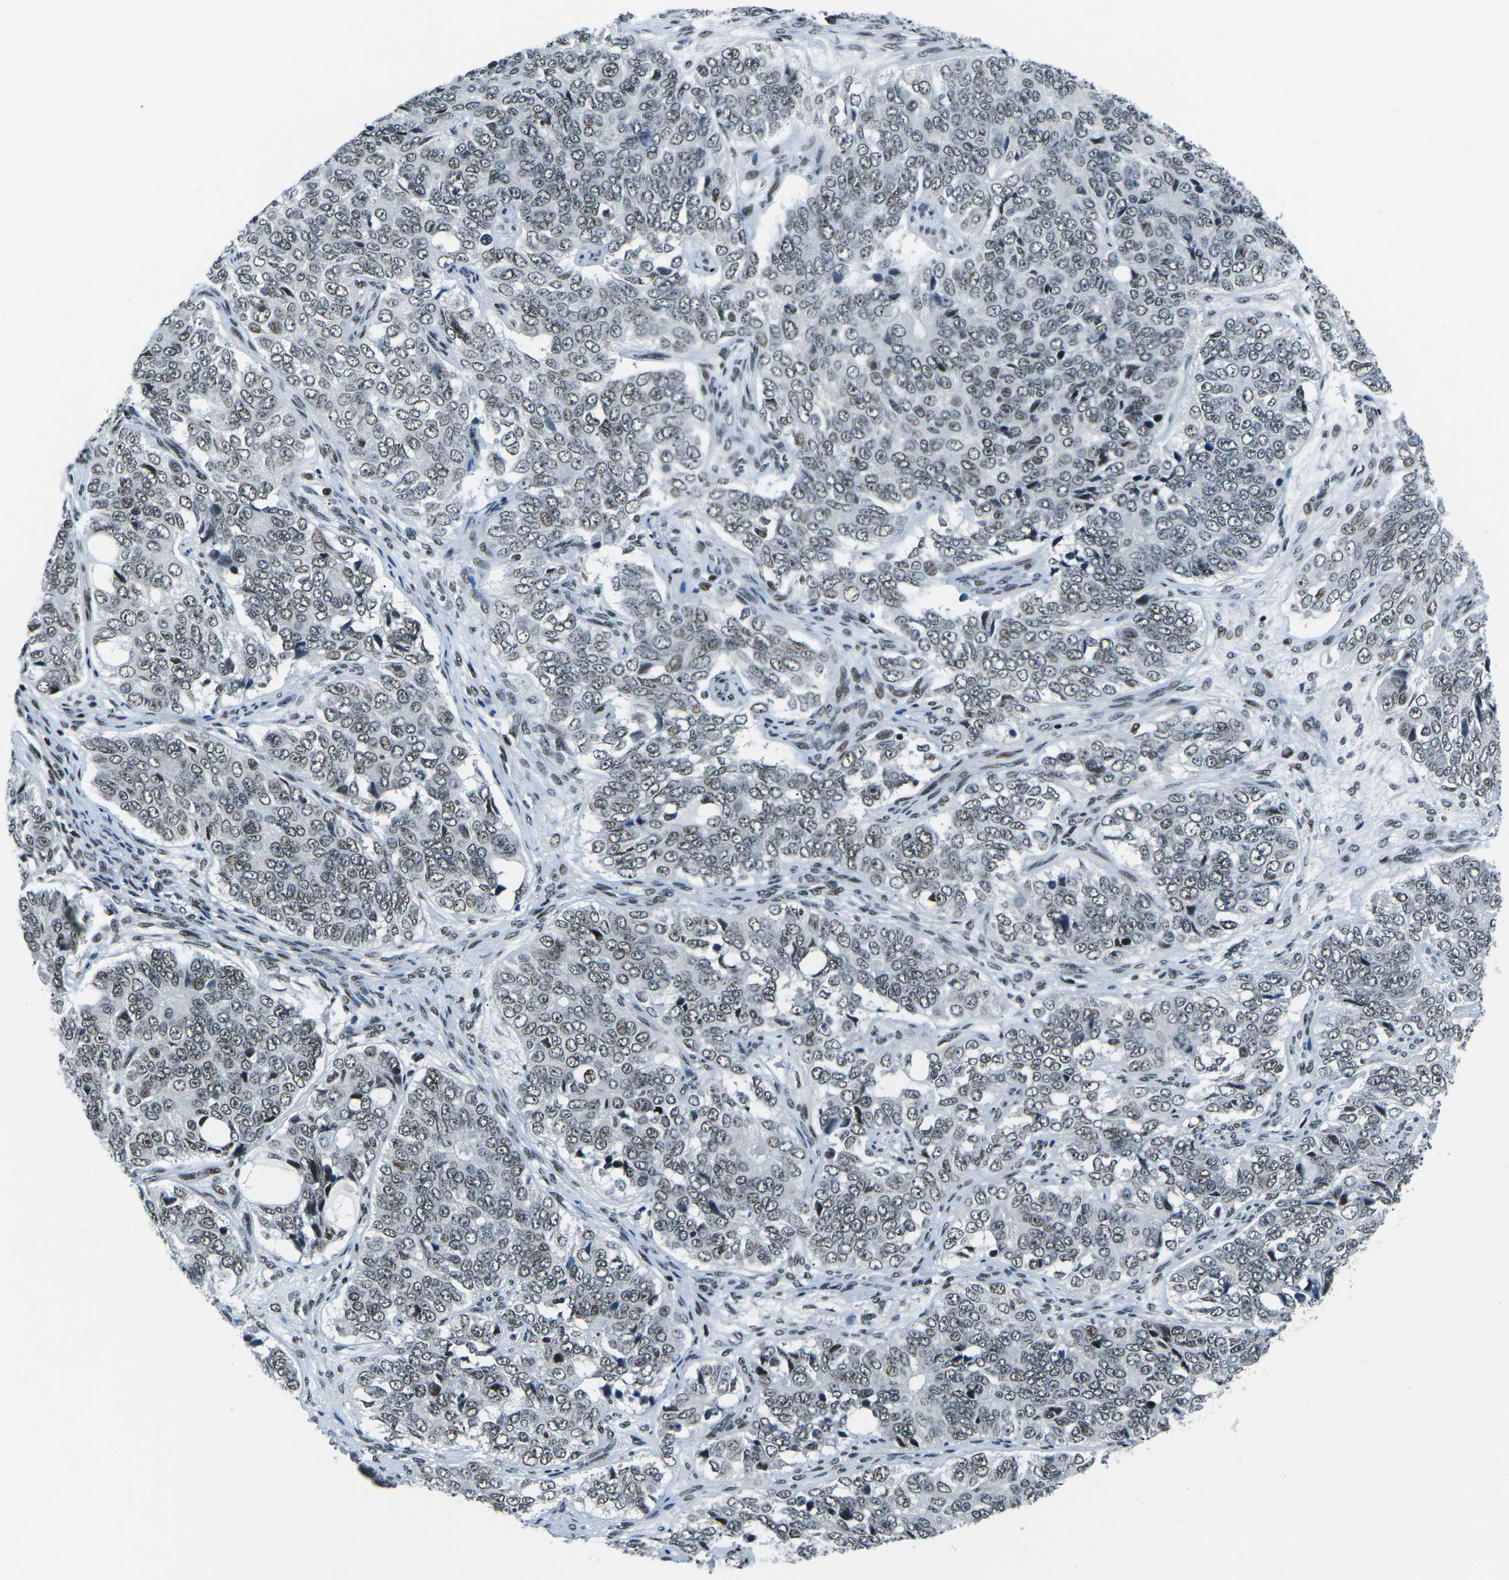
{"staining": {"intensity": "weak", "quantity": ">75%", "location": "nuclear"}, "tissue": "ovarian cancer", "cell_type": "Tumor cells", "image_type": "cancer", "snomed": [{"axis": "morphology", "description": "Carcinoma, endometroid"}, {"axis": "topography", "description": "Ovary"}], "caption": "Endometroid carcinoma (ovarian) tissue shows weak nuclear positivity in about >75% of tumor cells, visualized by immunohistochemistry.", "gene": "RBL2", "patient": {"sex": "female", "age": 51}}